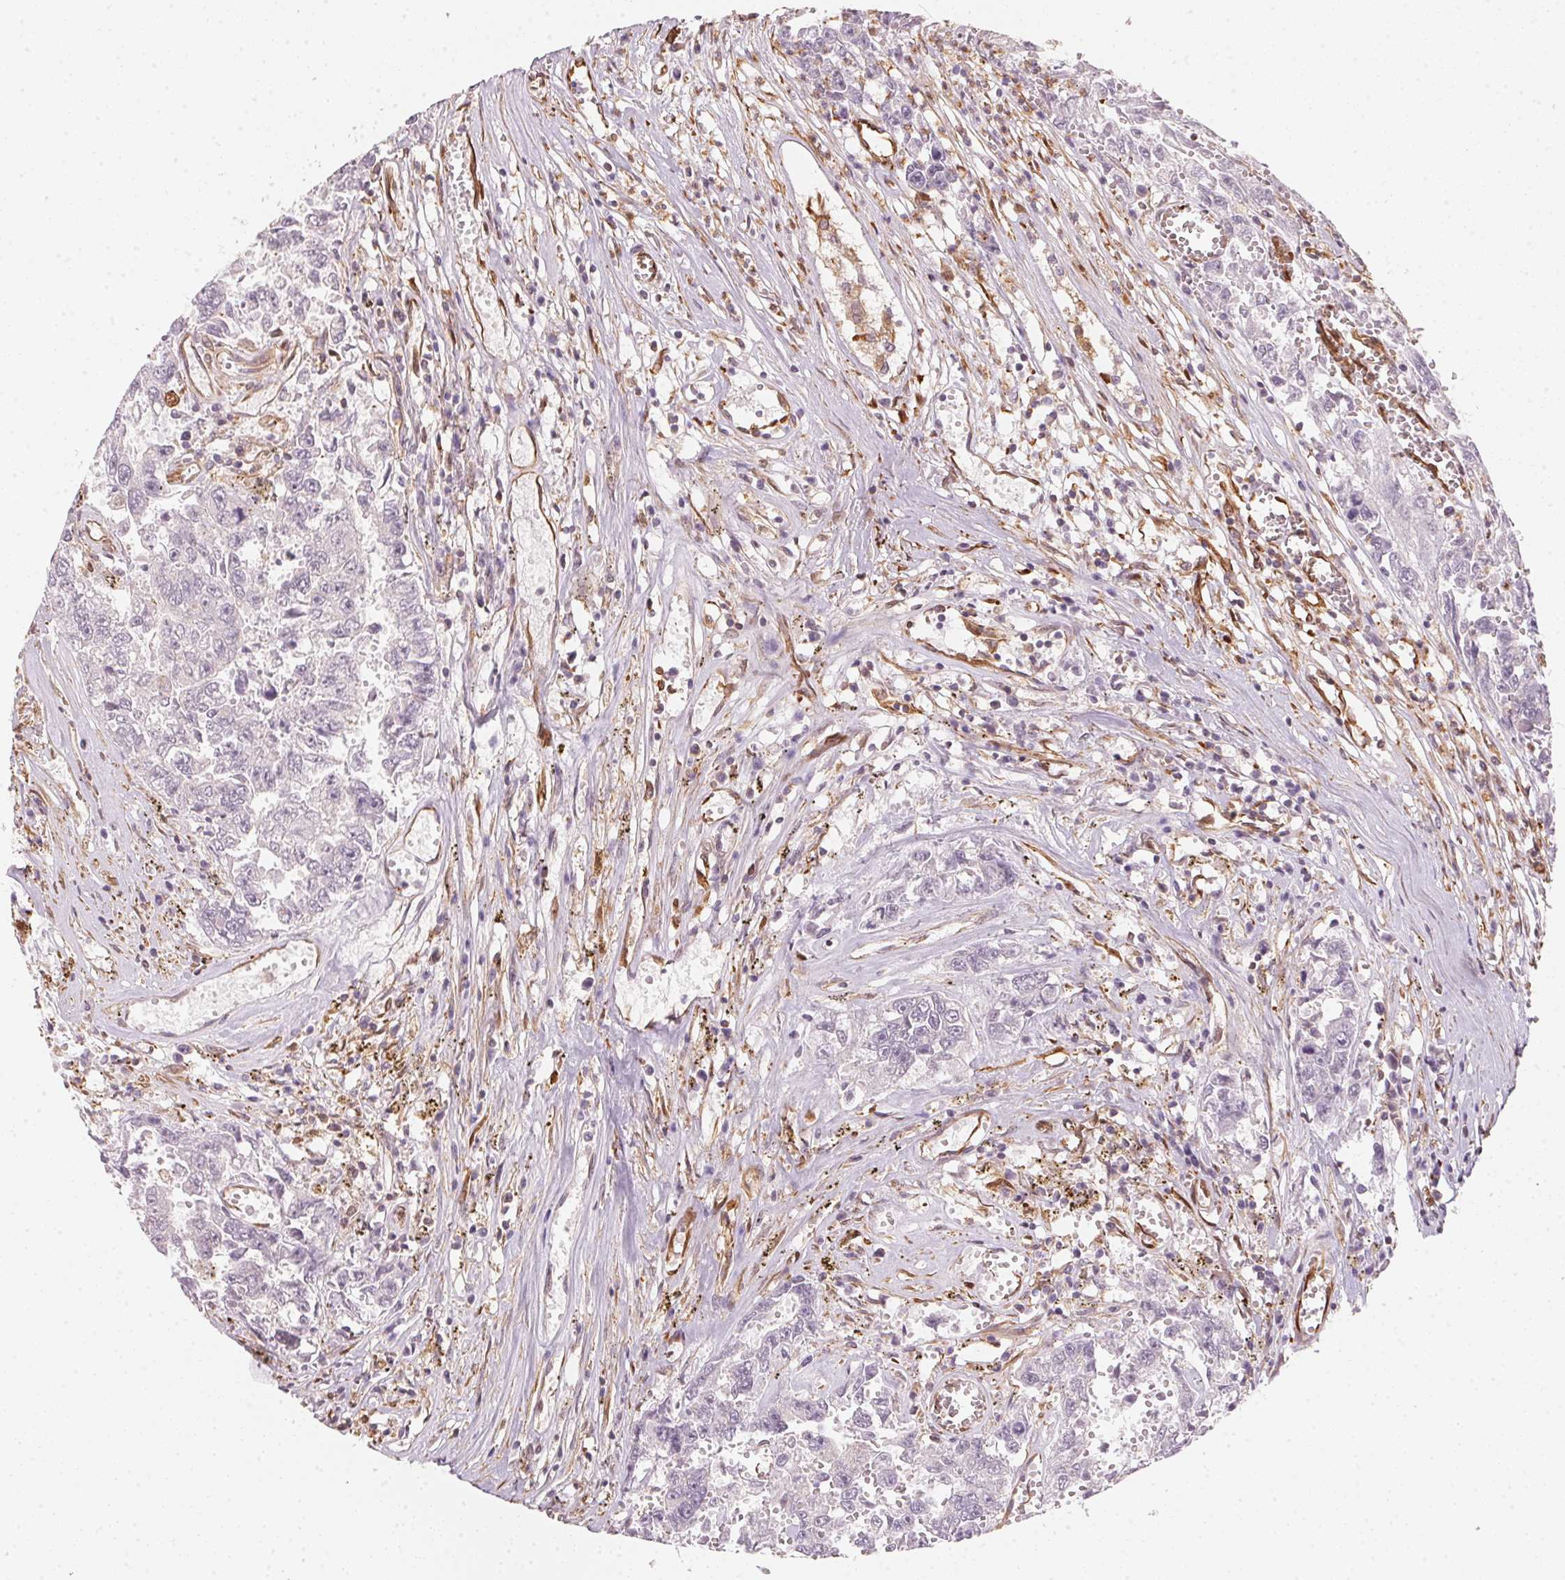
{"staining": {"intensity": "negative", "quantity": "none", "location": "none"}, "tissue": "testis cancer", "cell_type": "Tumor cells", "image_type": "cancer", "snomed": [{"axis": "morphology", "description": "Carcinoma, Embryonal, NOS"}, {"axis": "topography", "description": "Testis"}], "caption": "Human embryonal carcinoma (testis) stained for a protein using immunohistochemistry (IHC) demonstrates no staining in tumor cells.", "gene": "FOXR2", "patient": {"sex": "male", "age": 36}}